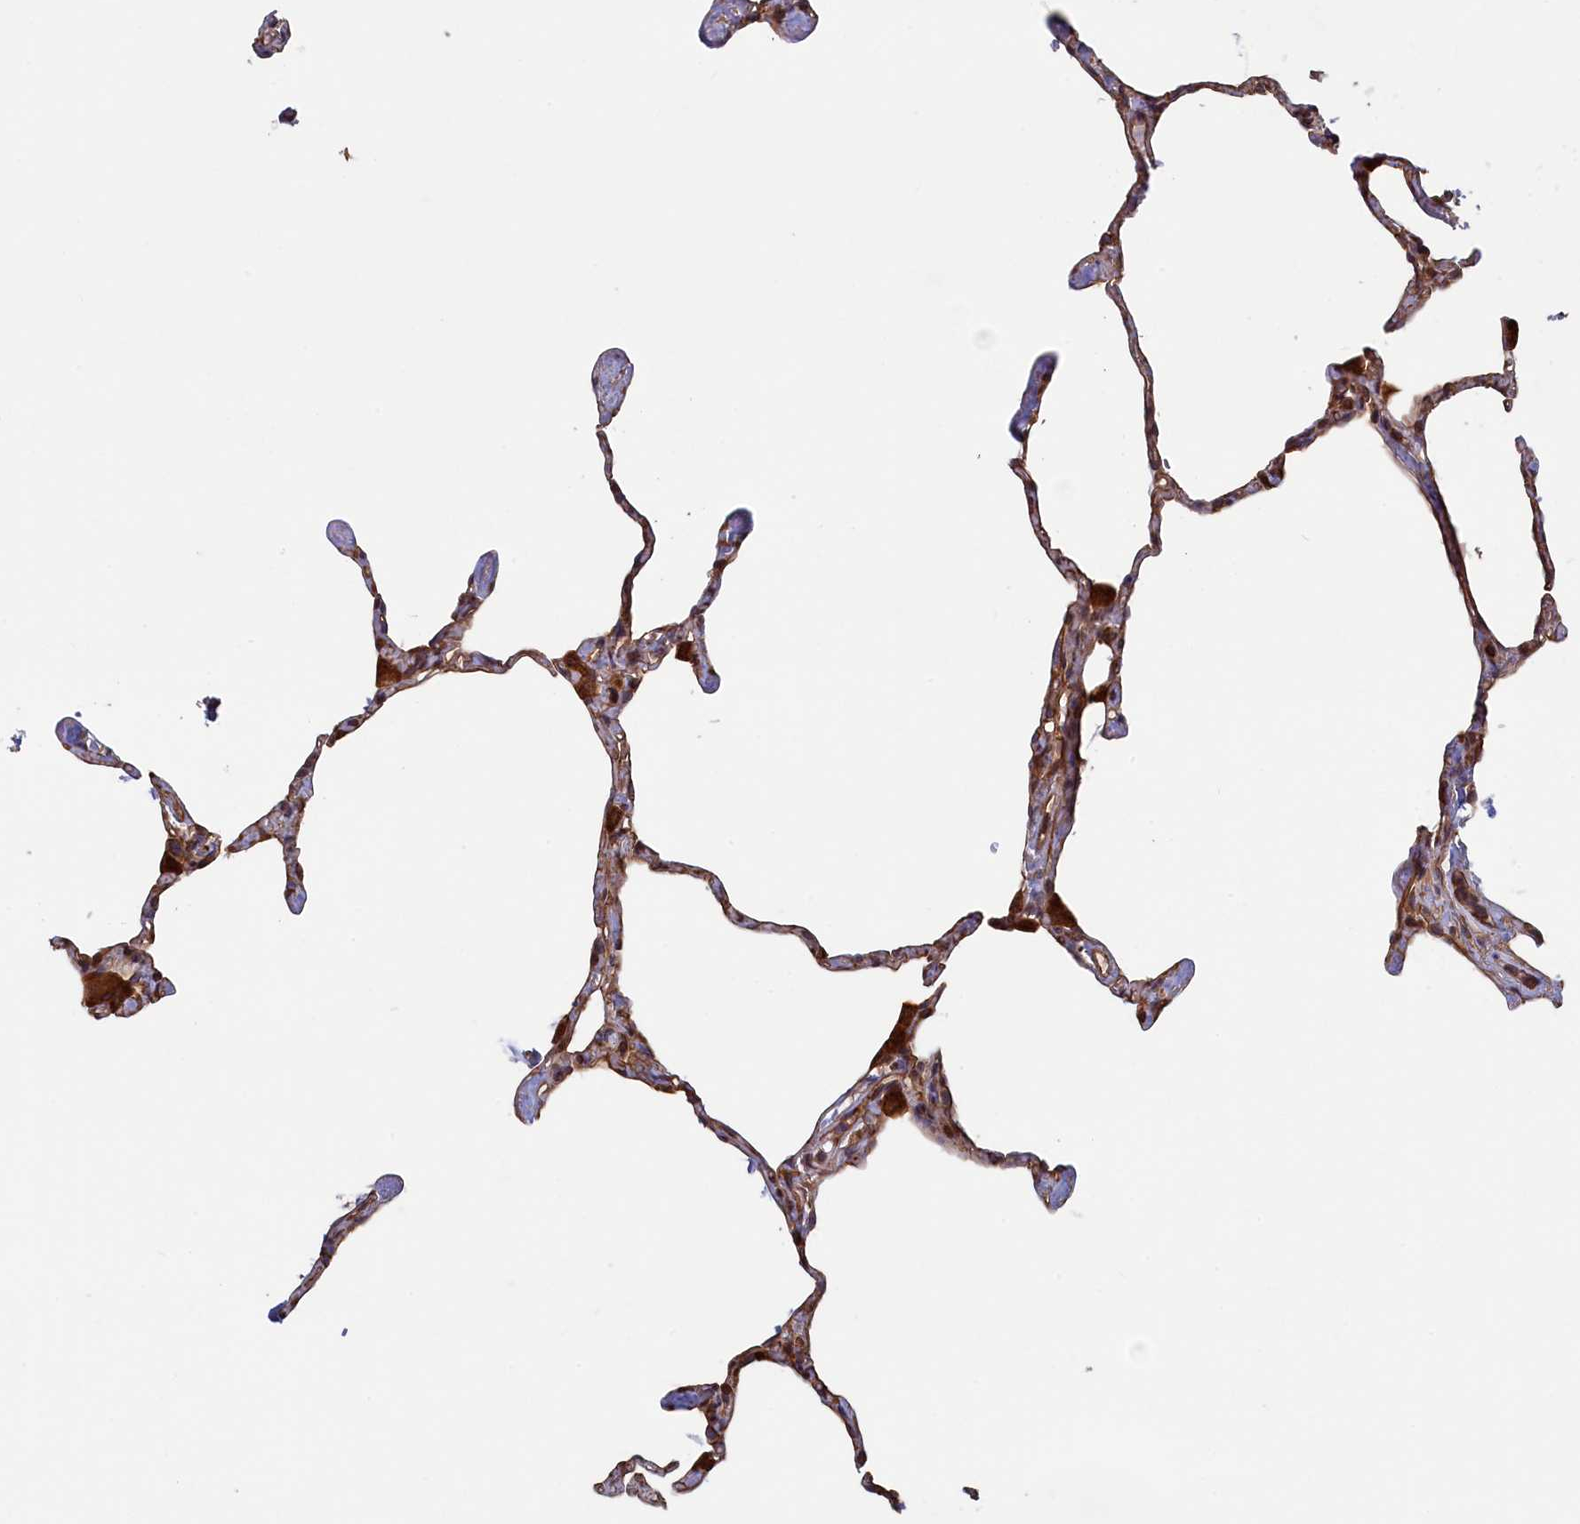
{"staining": {"intensity": "moderate", "quantity": "<25%", "location": "cytoplasmic/membranous"}, "tissue": "lung", "cell_type": "Alveolar cells", "image_type": "normal", "snomed": [{"axis": "morphology", "description": "Normal tissue, NOS"}, {"axis": "topography", "description": "Lung"}], "caption": "An immunohistochemistry photomicrograph of normal tissue is shown. Protein staining in brown labels moderate cytoplasmic/membranous positivity in lung within alveolar cells.", "gene": "RILPL1", "patient": {"sex": "male", "age": 65}}